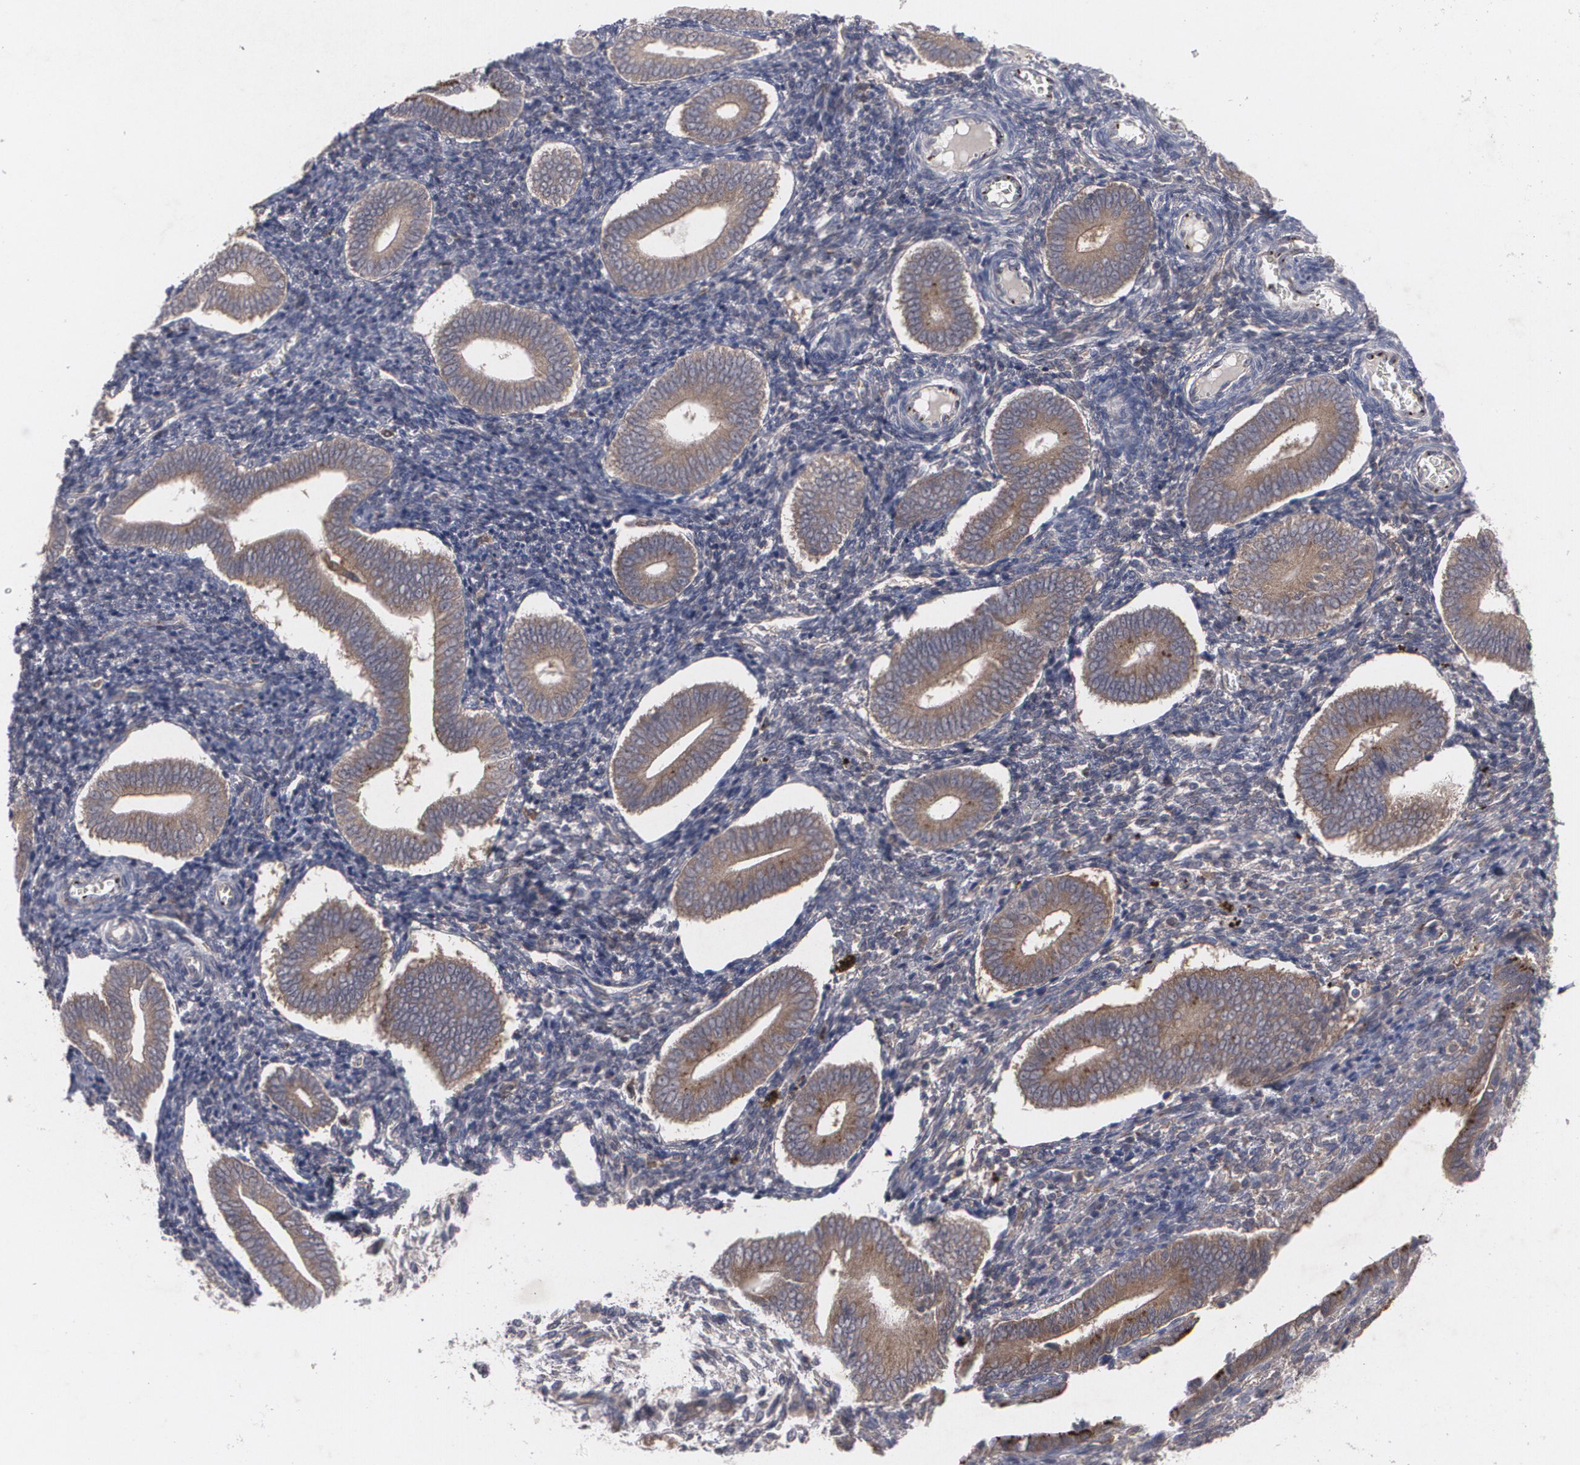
{"staining": {"intensity": "negative", "quantity": "none", "location": "none"}, "tissue": "endometrium", "cell_type": "Cells in endometrial stroma", "image_type": "normal", "snomed": [{"axis": "morphology", "description": "Normal tissue, NOS"}, {"axis": "topography", "description": "Uterus"}, {"axis": "topography", "description": "Endometrium"}], "caption": "Immunohistochemistry (IHC) photomicrograph of normal endometrium stained for a protein (brown), which demonstrates no expression in cells in endometrial stroma.", "gene": "HTT", "patient": {"sex": "female", "age": 33}}